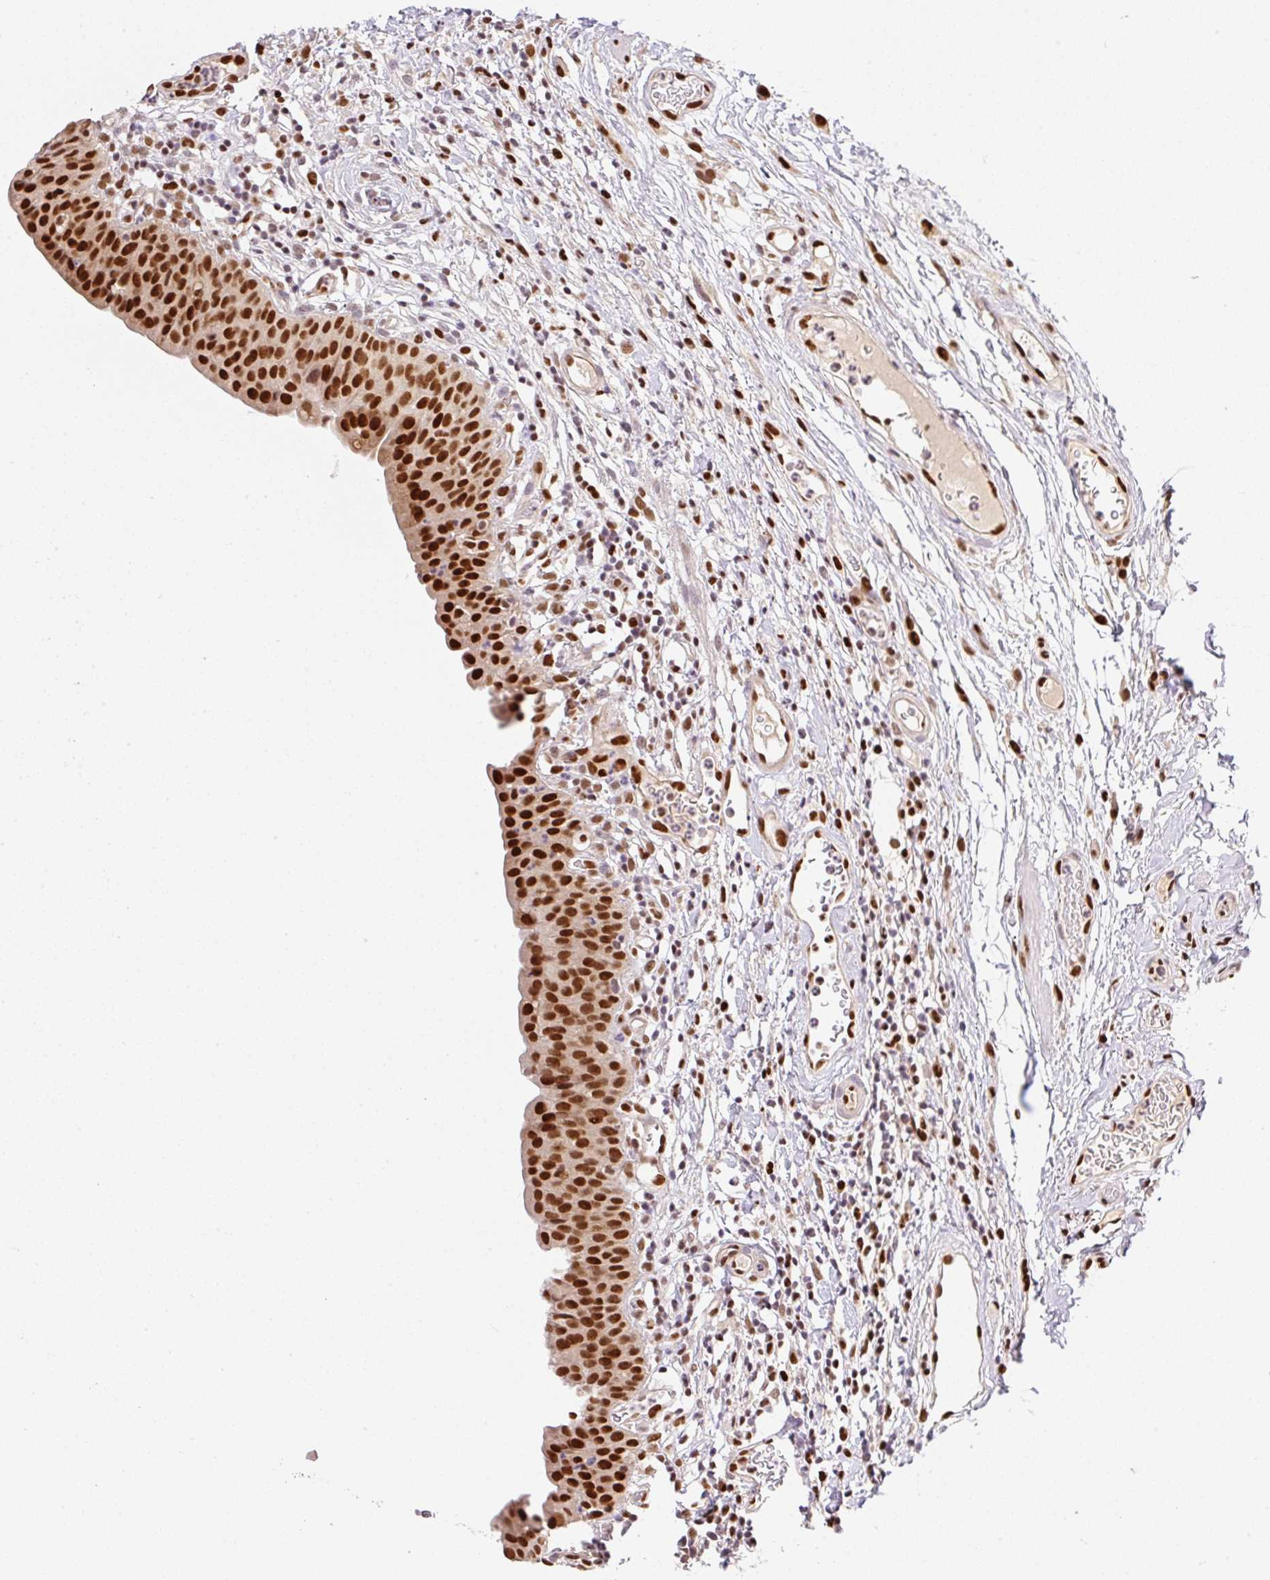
{"staining": {"intensity": "strong", "quantity": ">75%", "location": "nuclear"}, "tissue": "urinary bladder", "cell_type": "Urothelial cells", "image_type": "normal", "snomed": [{"axis": "morphology", "description": "Normal tissue, NOS"}, {"axis": "morphology", "description": "Inflammation, NOS"}, {"axis": "topography", "description": "Urinary bladder"}], "caption": "Human urinary bladder stained with a brown dye demonstrates strong nuclear positive staining in about >75% of urothelial cells.", "gene": "GPR139", "patient": {"sex": "male", "age": 57}}